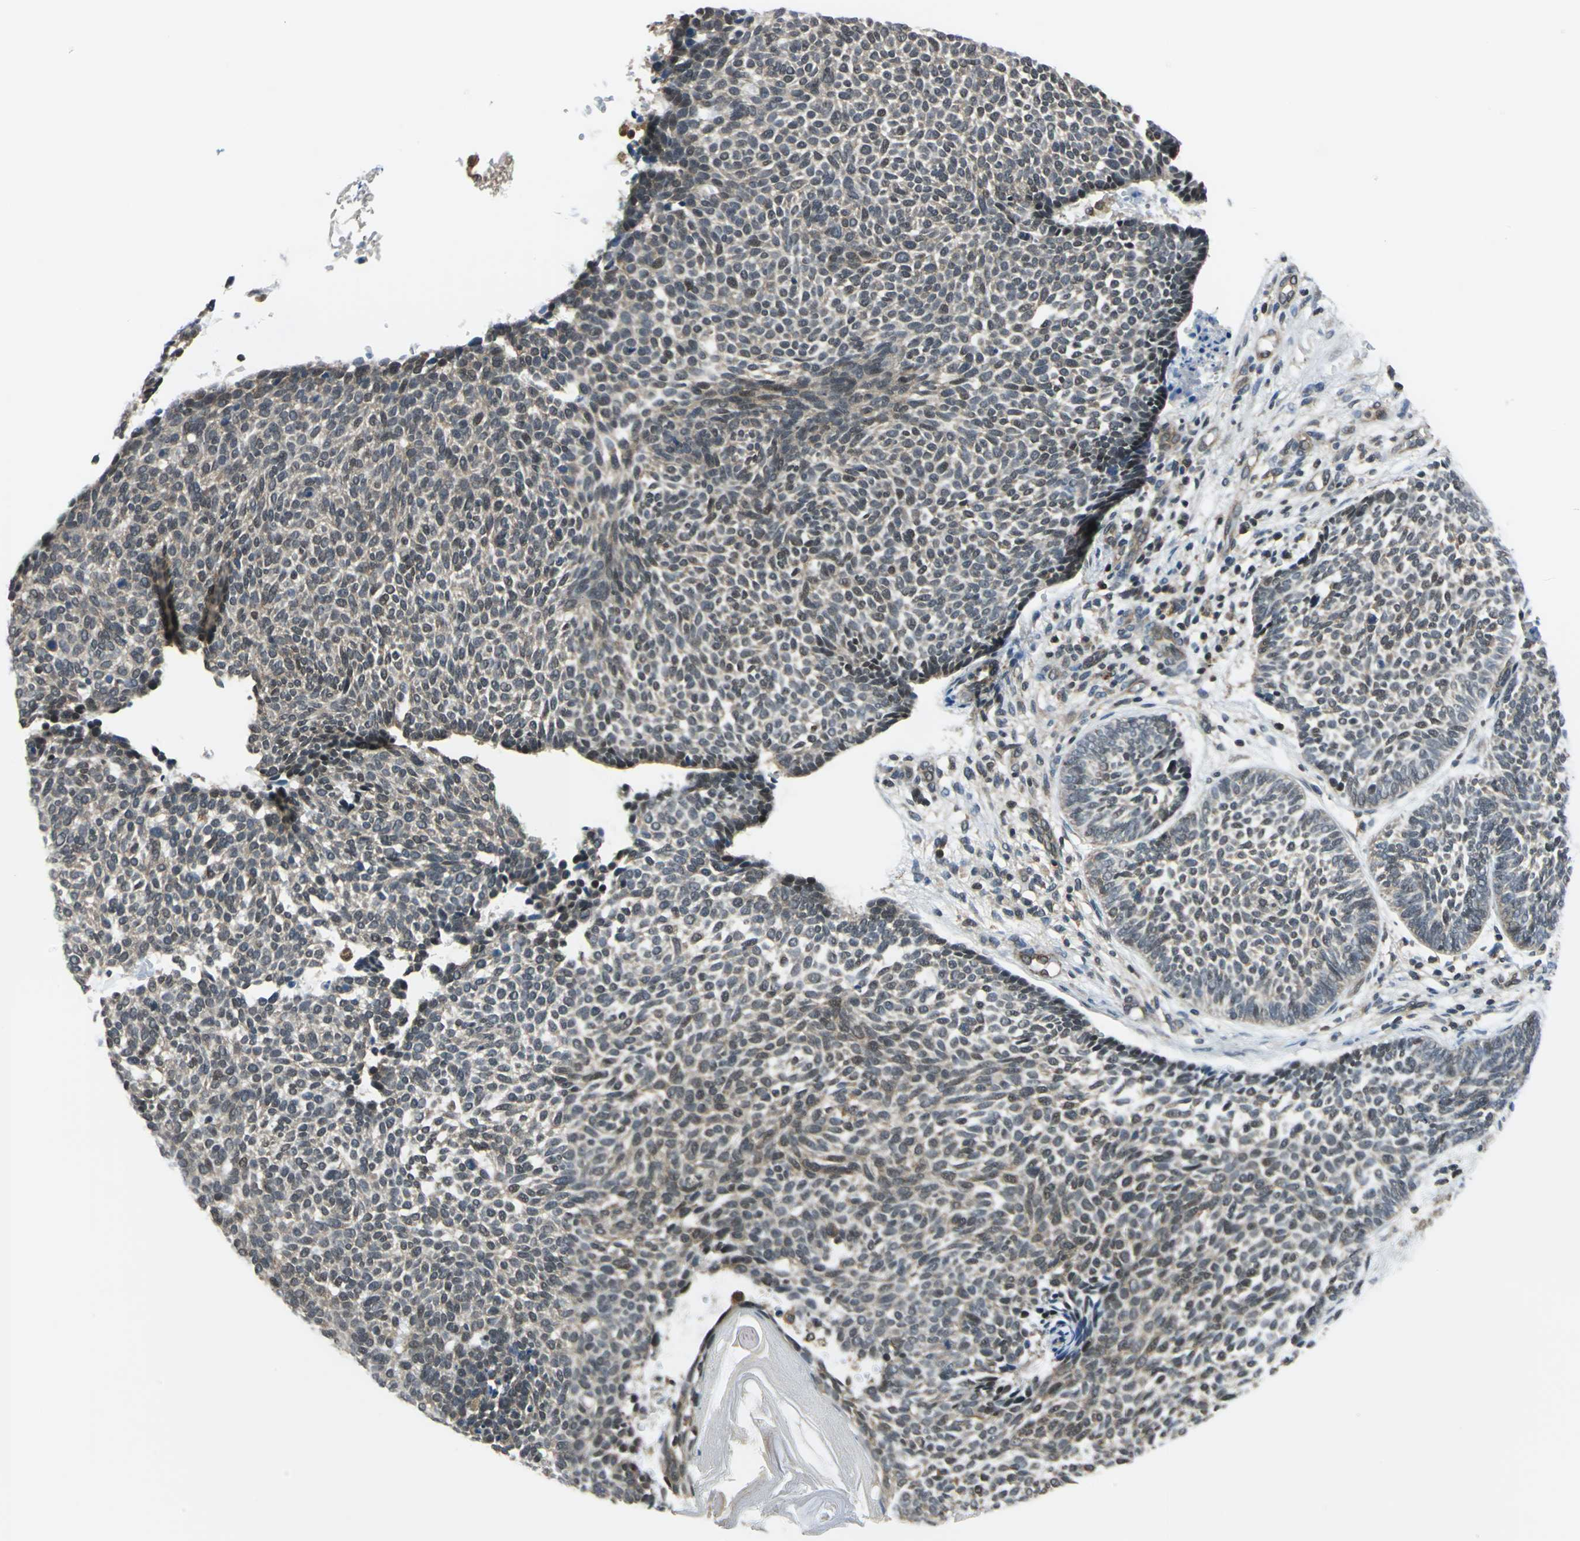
{"staining": {"intensity": "weak", "quantity": "25%-75%", "location": "cytoplasmic/membranous,nuclear"}, "tissue": "skin cancer", "cell_type": "Tumor cells", "image_type": "cancer", "snomed": [{"axis": "morphology", "description": "Normal tissue, NOS"}, {"axis": "morphology", "description": "Basal cell carcinoma"}, {"axis": "topography", "description": "Skin"}], "caption": "Skin basal cell carcinoma stained with IHC shows weak cytoplasmic/membranous and nuclear expression in approximately 25%-75% of tumor cells.", "gene": "ARPC3", "patient": {"sex": "male", "age": 87}}